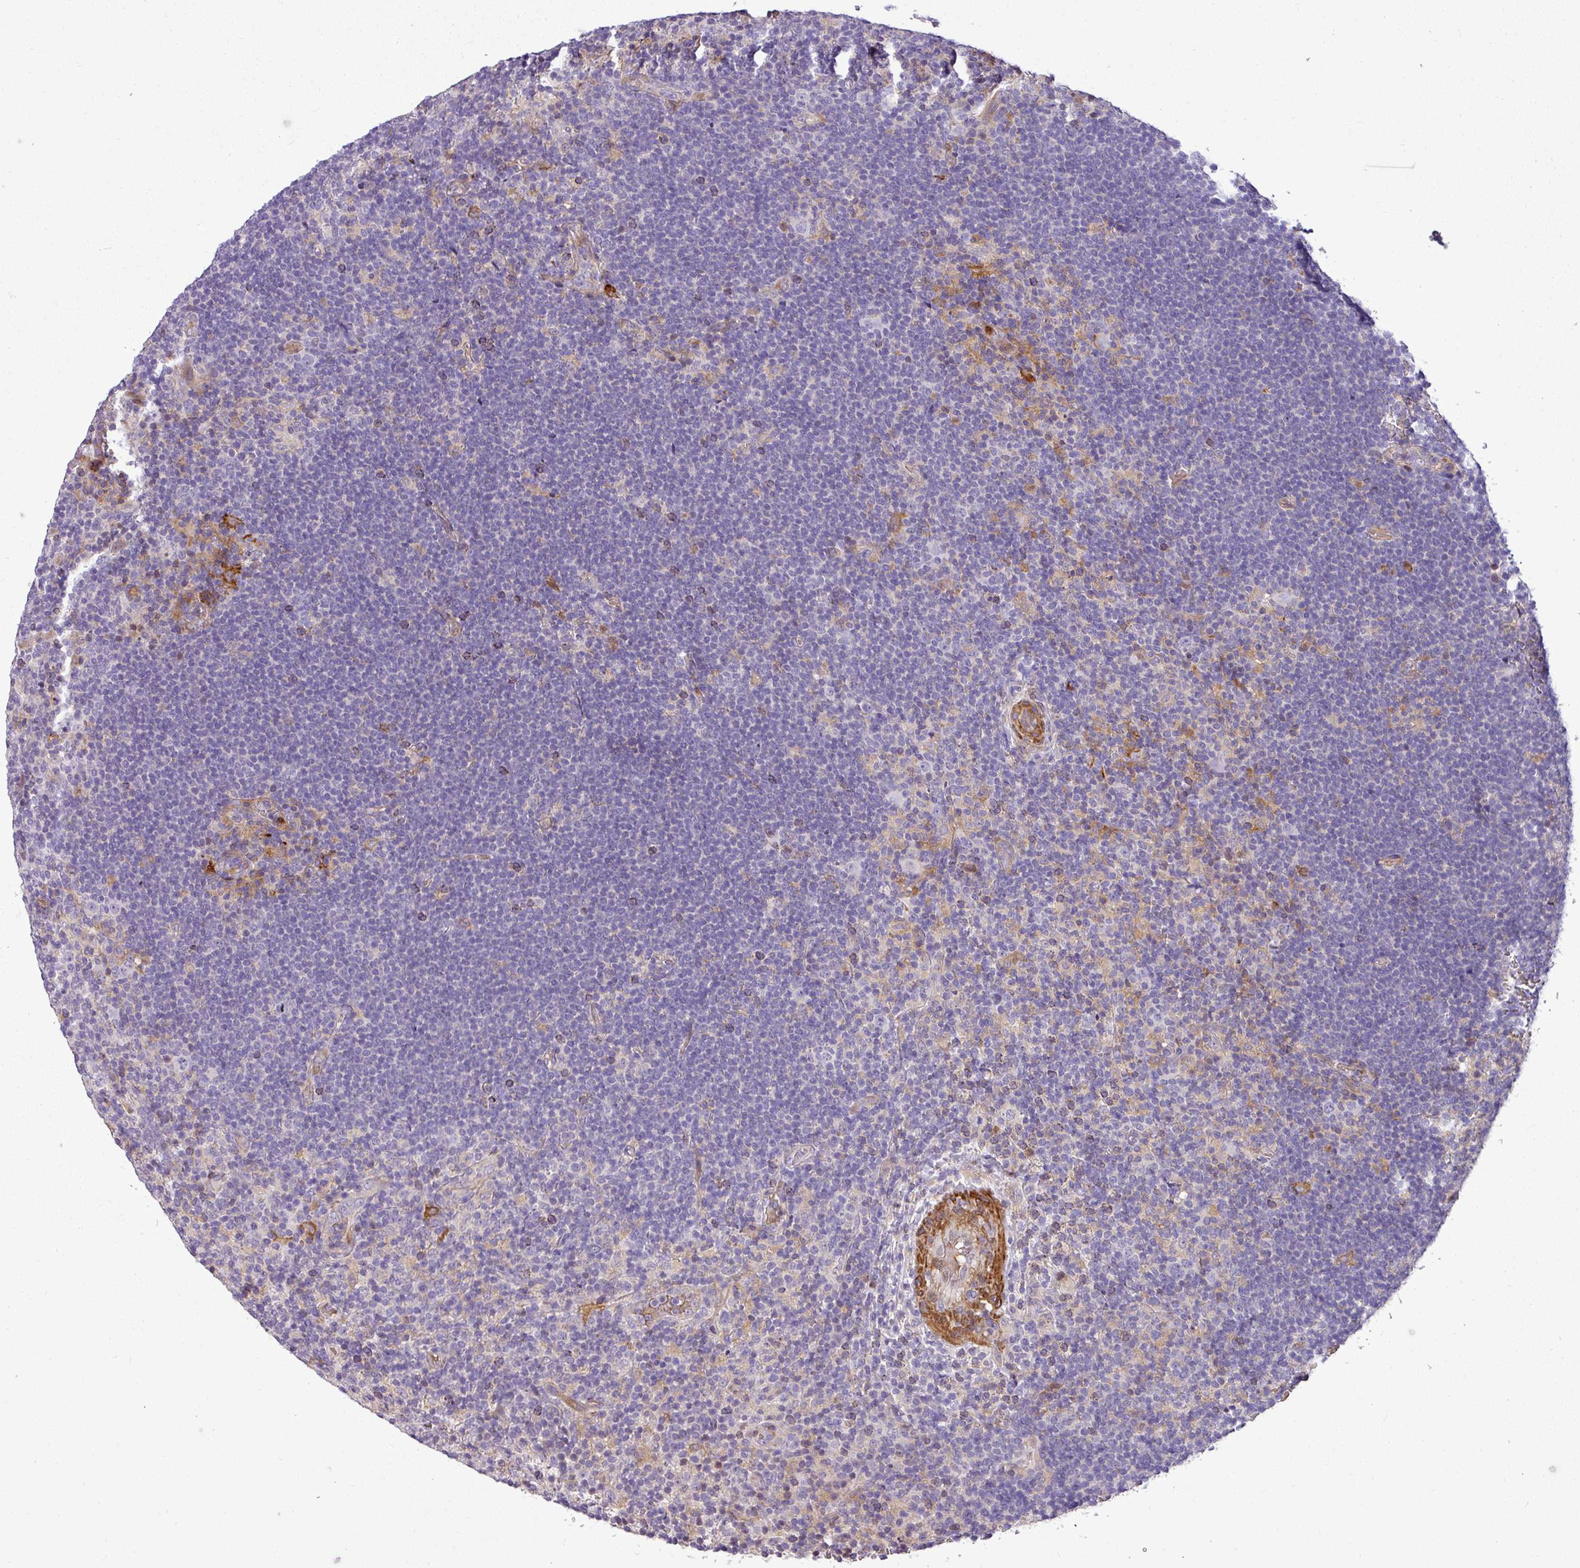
{"staining": {"intensity": "negative", "quantity": "none", "location": "none"}, "tissue": "lymphoma", "cell_type": "Tumor cells", "image_type": "cancer", "snomed": [{"axis": "morphology", "description": "Hodgkin's disease, NOS"}, {"axis": "topography", "description": "Lymph node"}], "caption": "Tumor cells show no significant protein positivity in lymphoma.", "gene": "NBEAL2", "patient": {"sex": "female", "age": 57}}